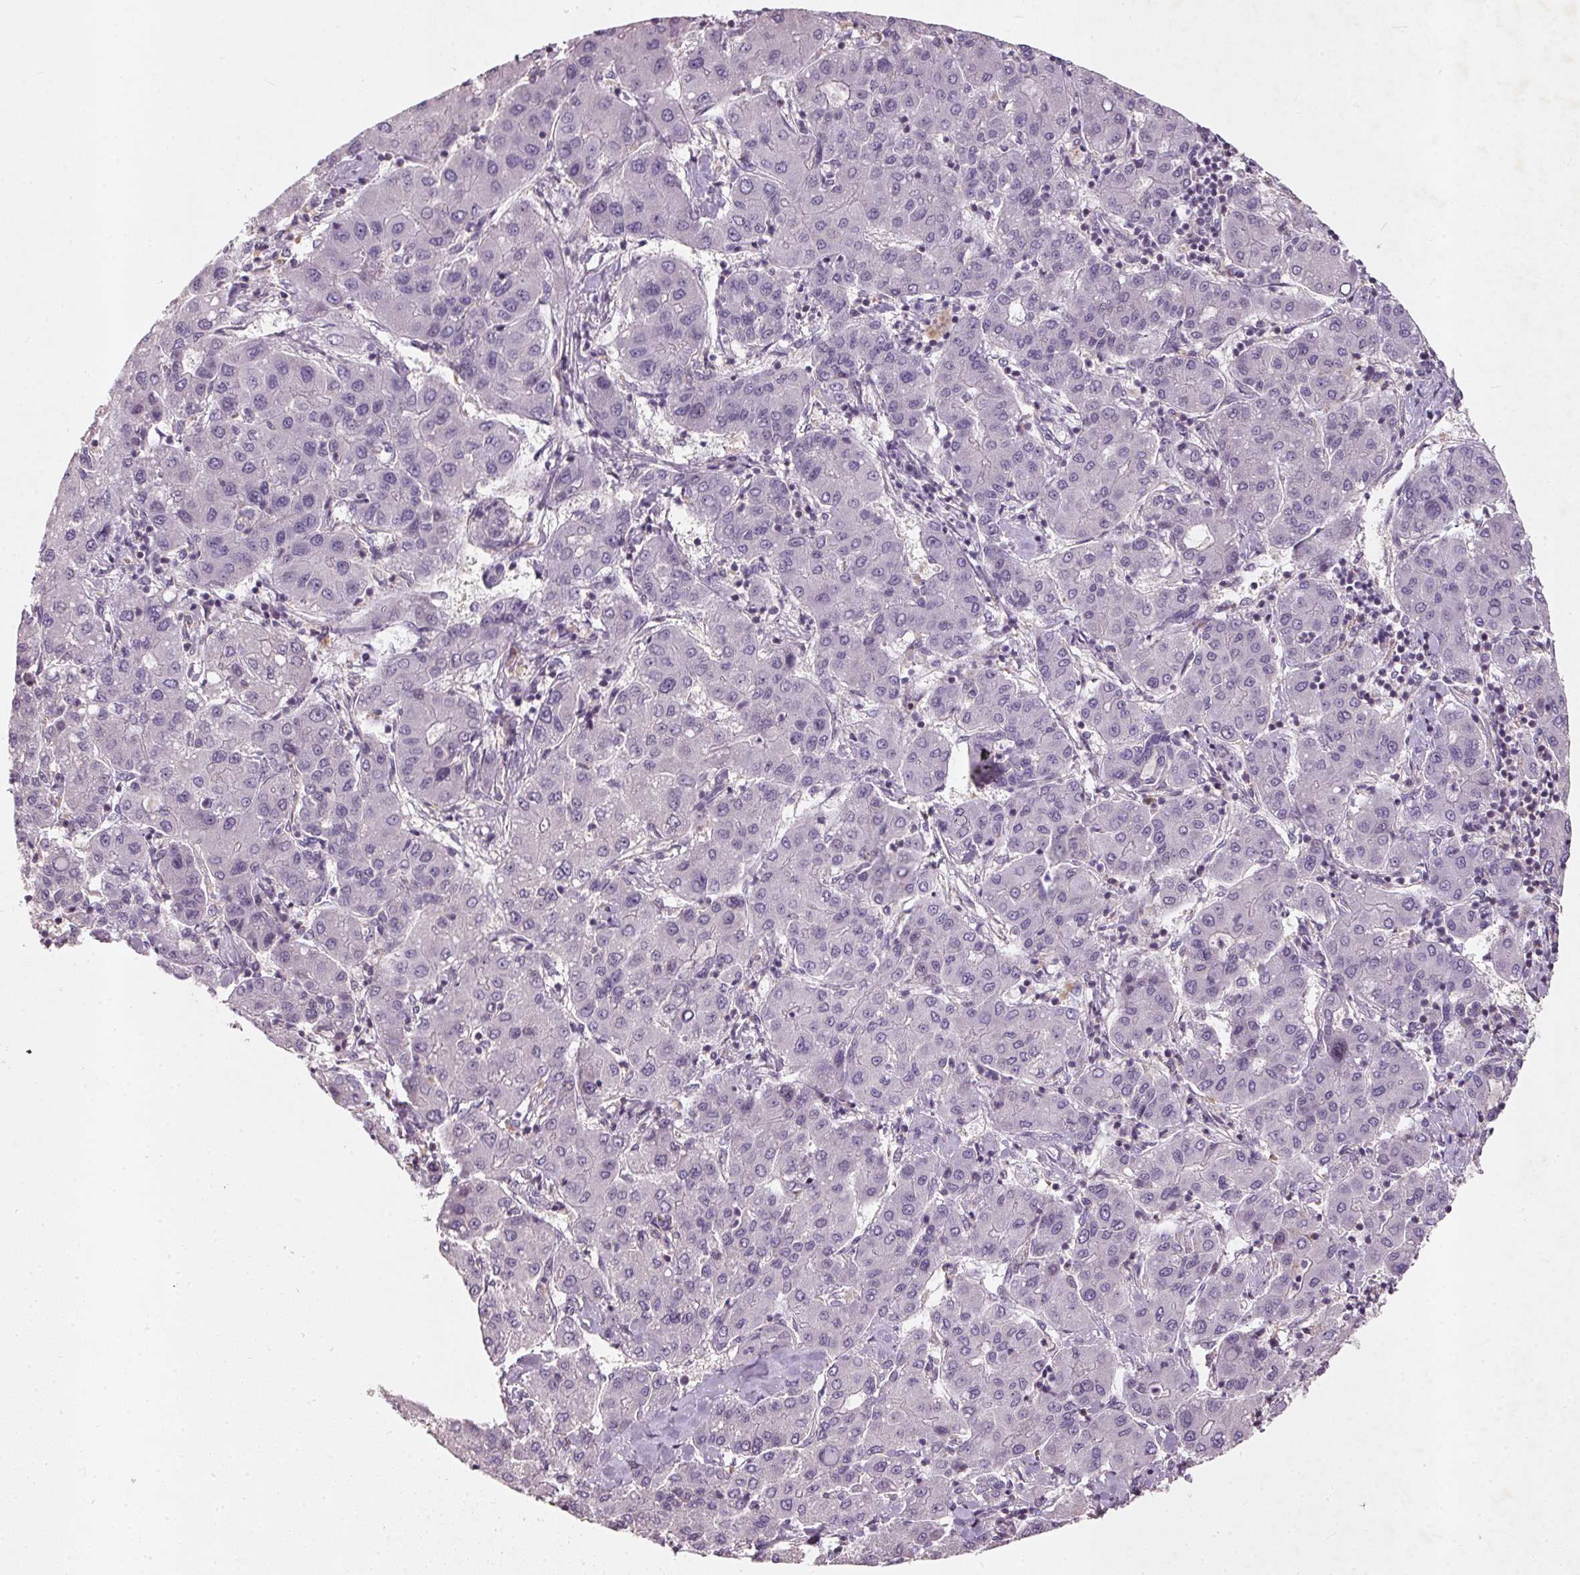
{"staining": {"intensity": "negative", "quantity": "none", "location": "none"}, "tissue": "liver cancer", "cell_type": "Tumor cells", "image_type": "cancer", "snomed": [{"axis": "morphology", "description": "Carcinoma, Hepatocellular, NOS"}, {"axis": "topography", "description": "Liver"}], "caption": "Histopathology image shows no significant protein staining in tumor cells of liver cancer.", "gene": "KCNK15", "patient": {"sex": "male", "age": 65}}